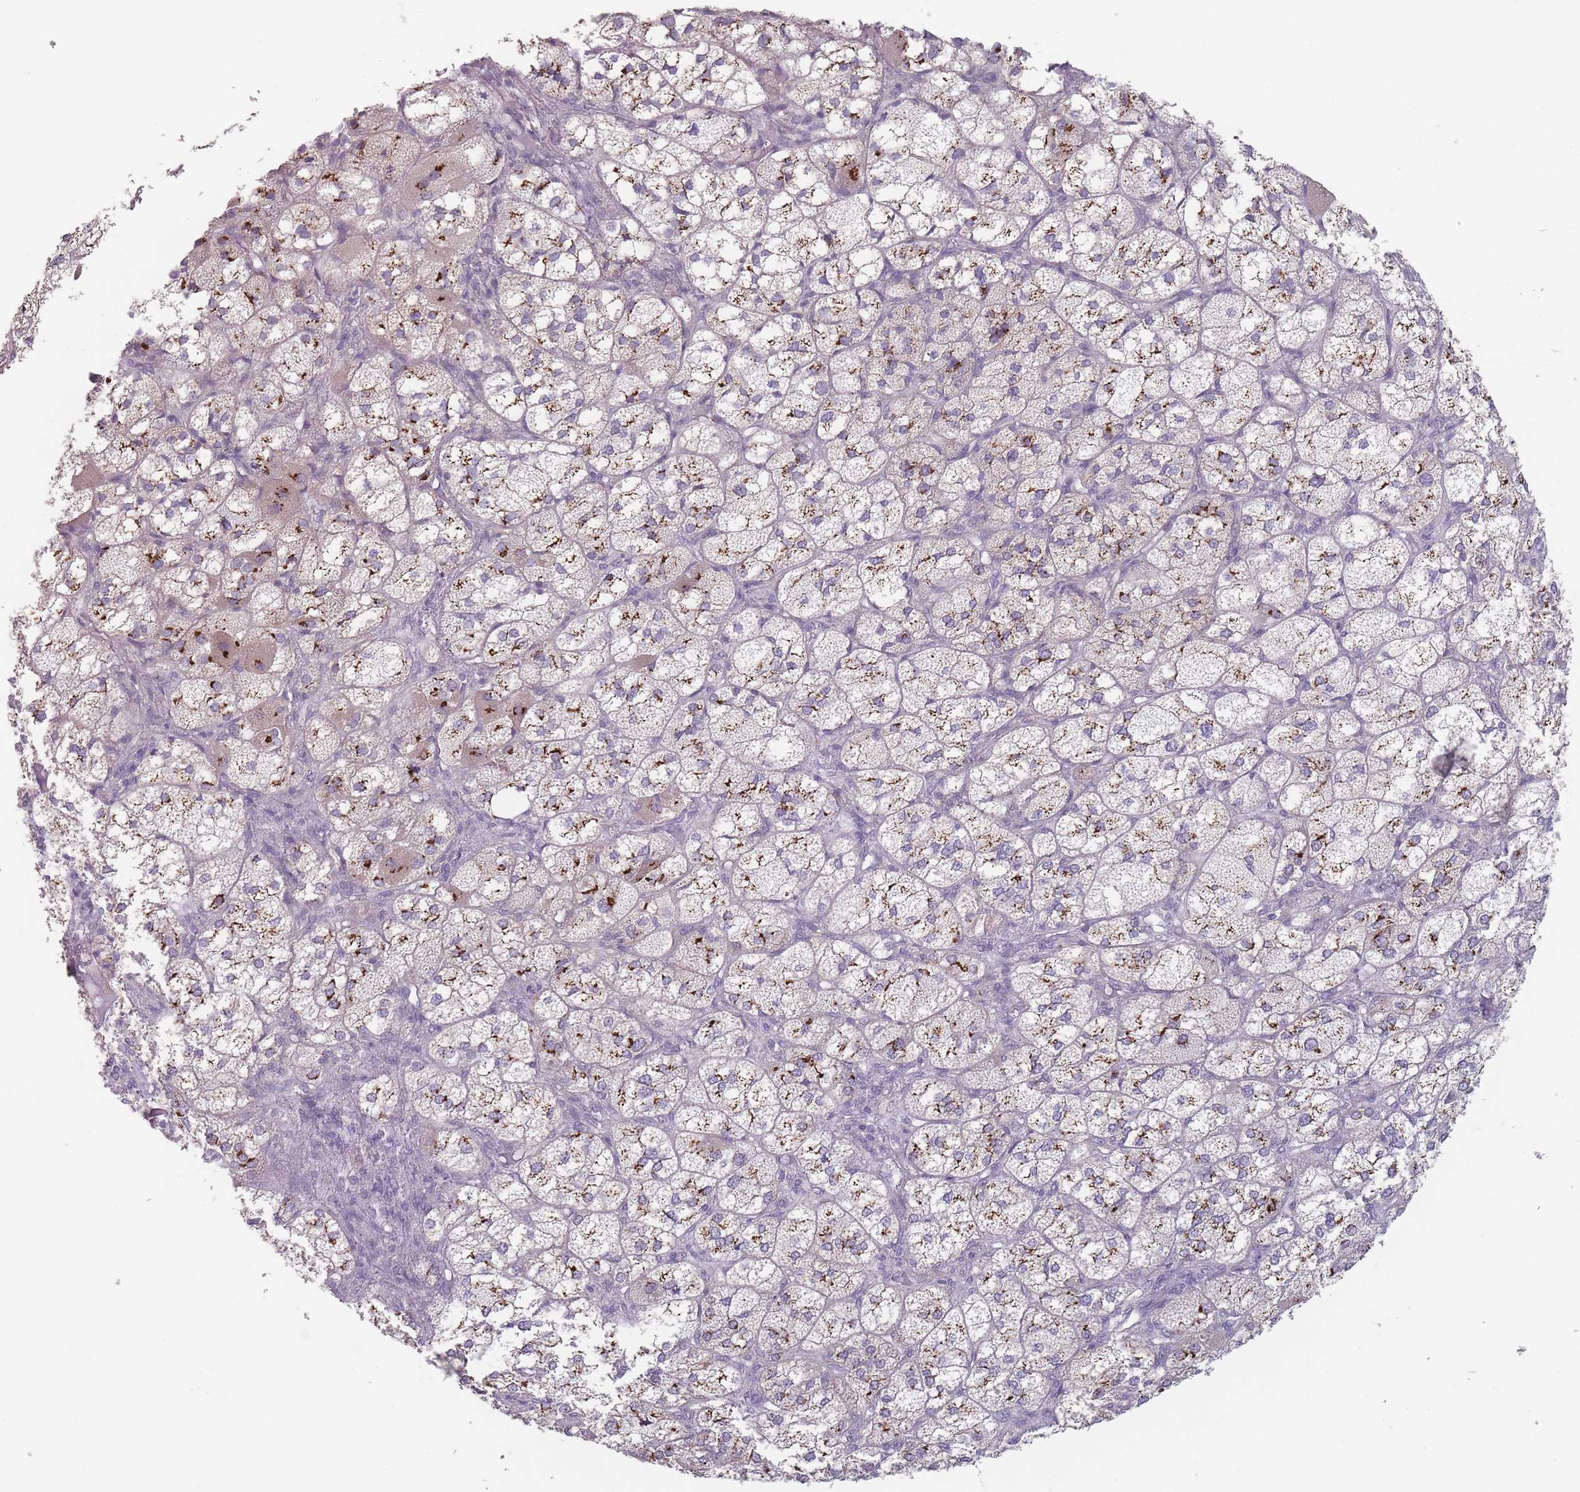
{"staining": {"intensity": "strong", "quantity": "25%-75%", "location": "cytoplasmic/membranous"}, "tissue": "adrenal gland", "cell_type": "Glandular cells", "image_type": "normal", "snomed": [{"axis": "morphology", "description": "Normal tissue, NOS"}, {"axis": "topography", "description": "Adrenal gland"}], "caption": "Strong cytoplasmic/membranous expression for a protein is identified in approximately 25%-75% of glandular cells of unremarkable adrenal gland using IHC.", "gene": "AKAIN1", "patient": {"sex": "female", "age": 61}}